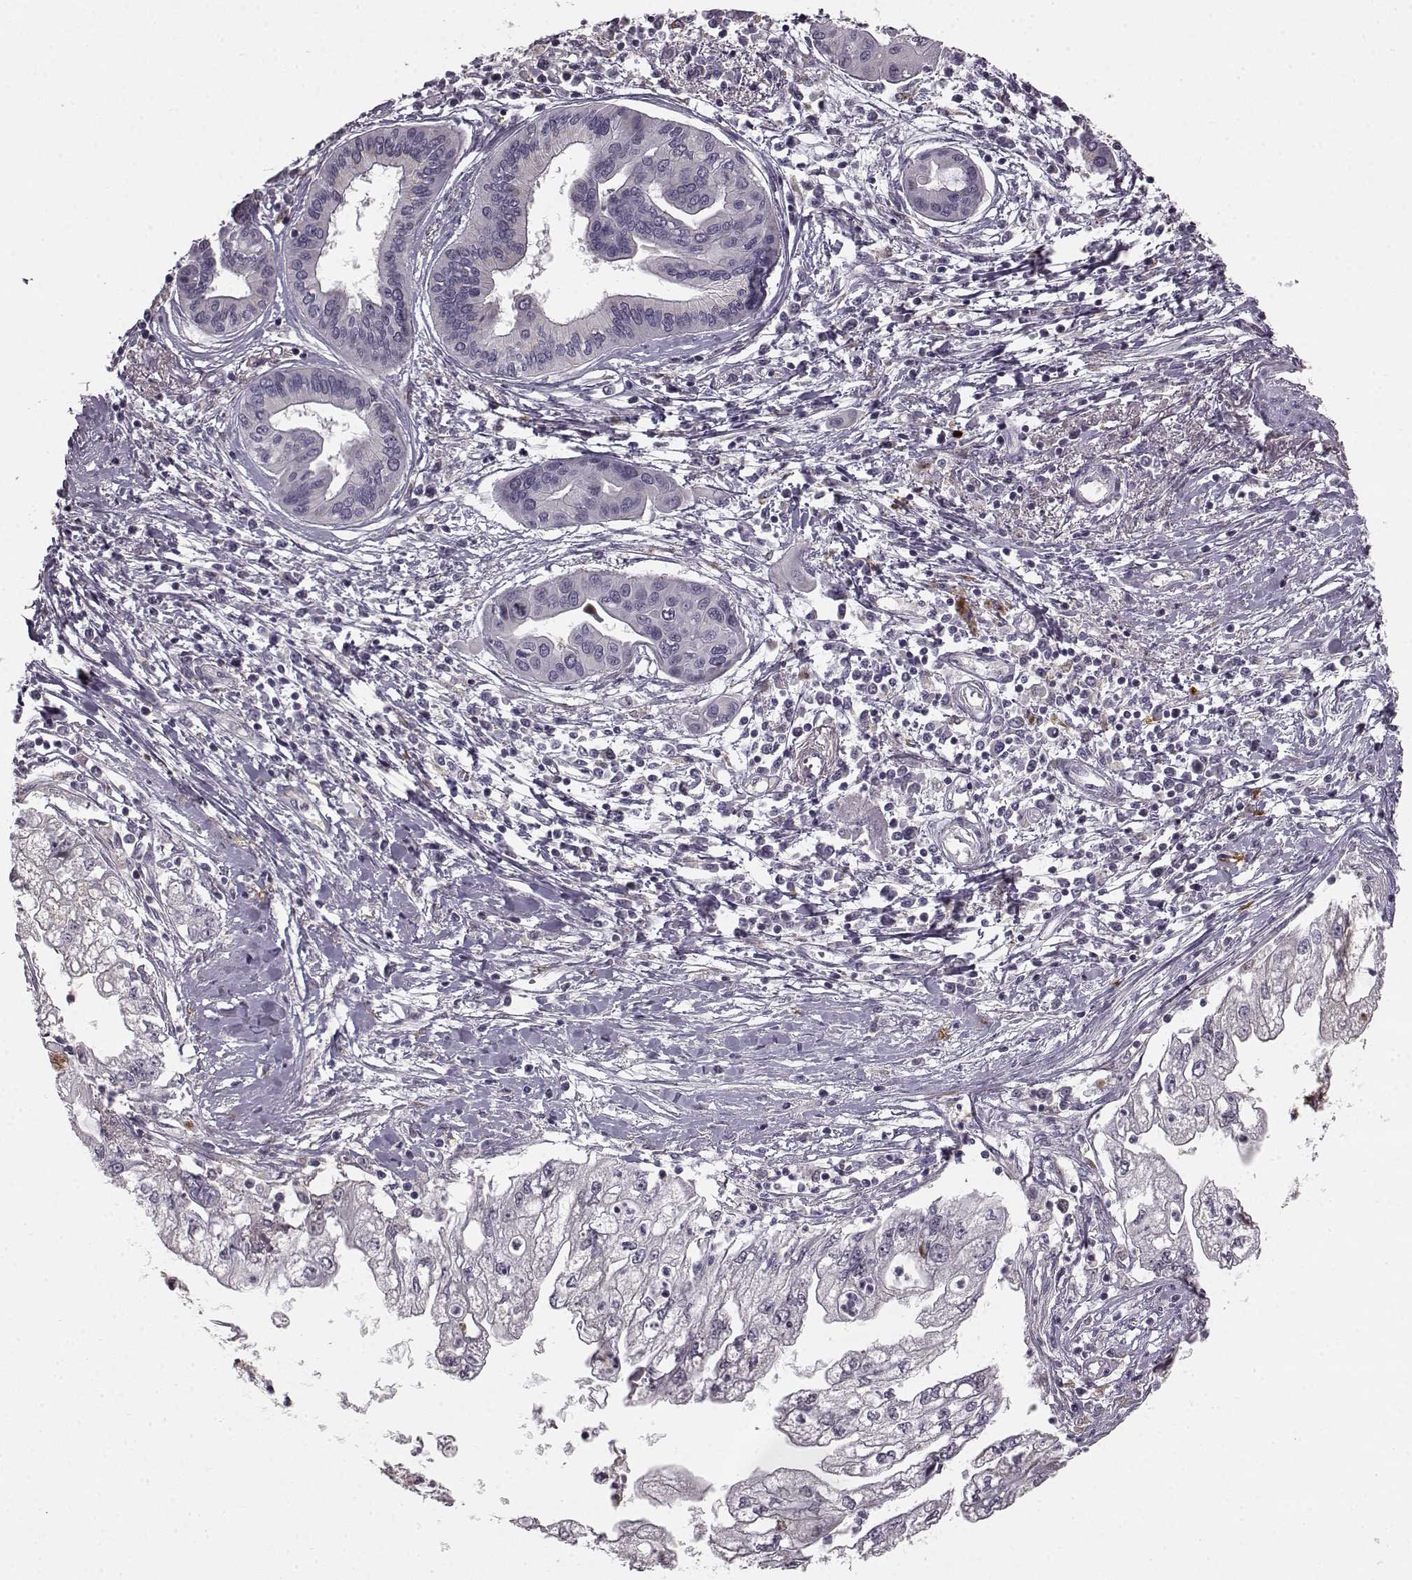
{"staining": {"intensity": "moderate", "quantity": "<25%", "location": "cytoplasmic/membranous"}, "tissue": "pancreatic cancer", "cell_type": "Tumor cells", "image_type": "cancer", "snomed": [{"axis": "morphology", "description": "Adenocarcinoma, NOS"}, {"axis": "topography", "description": "Pancreas"}], "caption": "Pancreatic adenocarcinoma was stained to show a protein in brown. There is low levels of moderate cytoplasmic/membranous expression in about <25% of tumor cells. Nuclei are stained in blue.", "gene": "HMMR", "patient": {"sex": "male", "age": 70}}